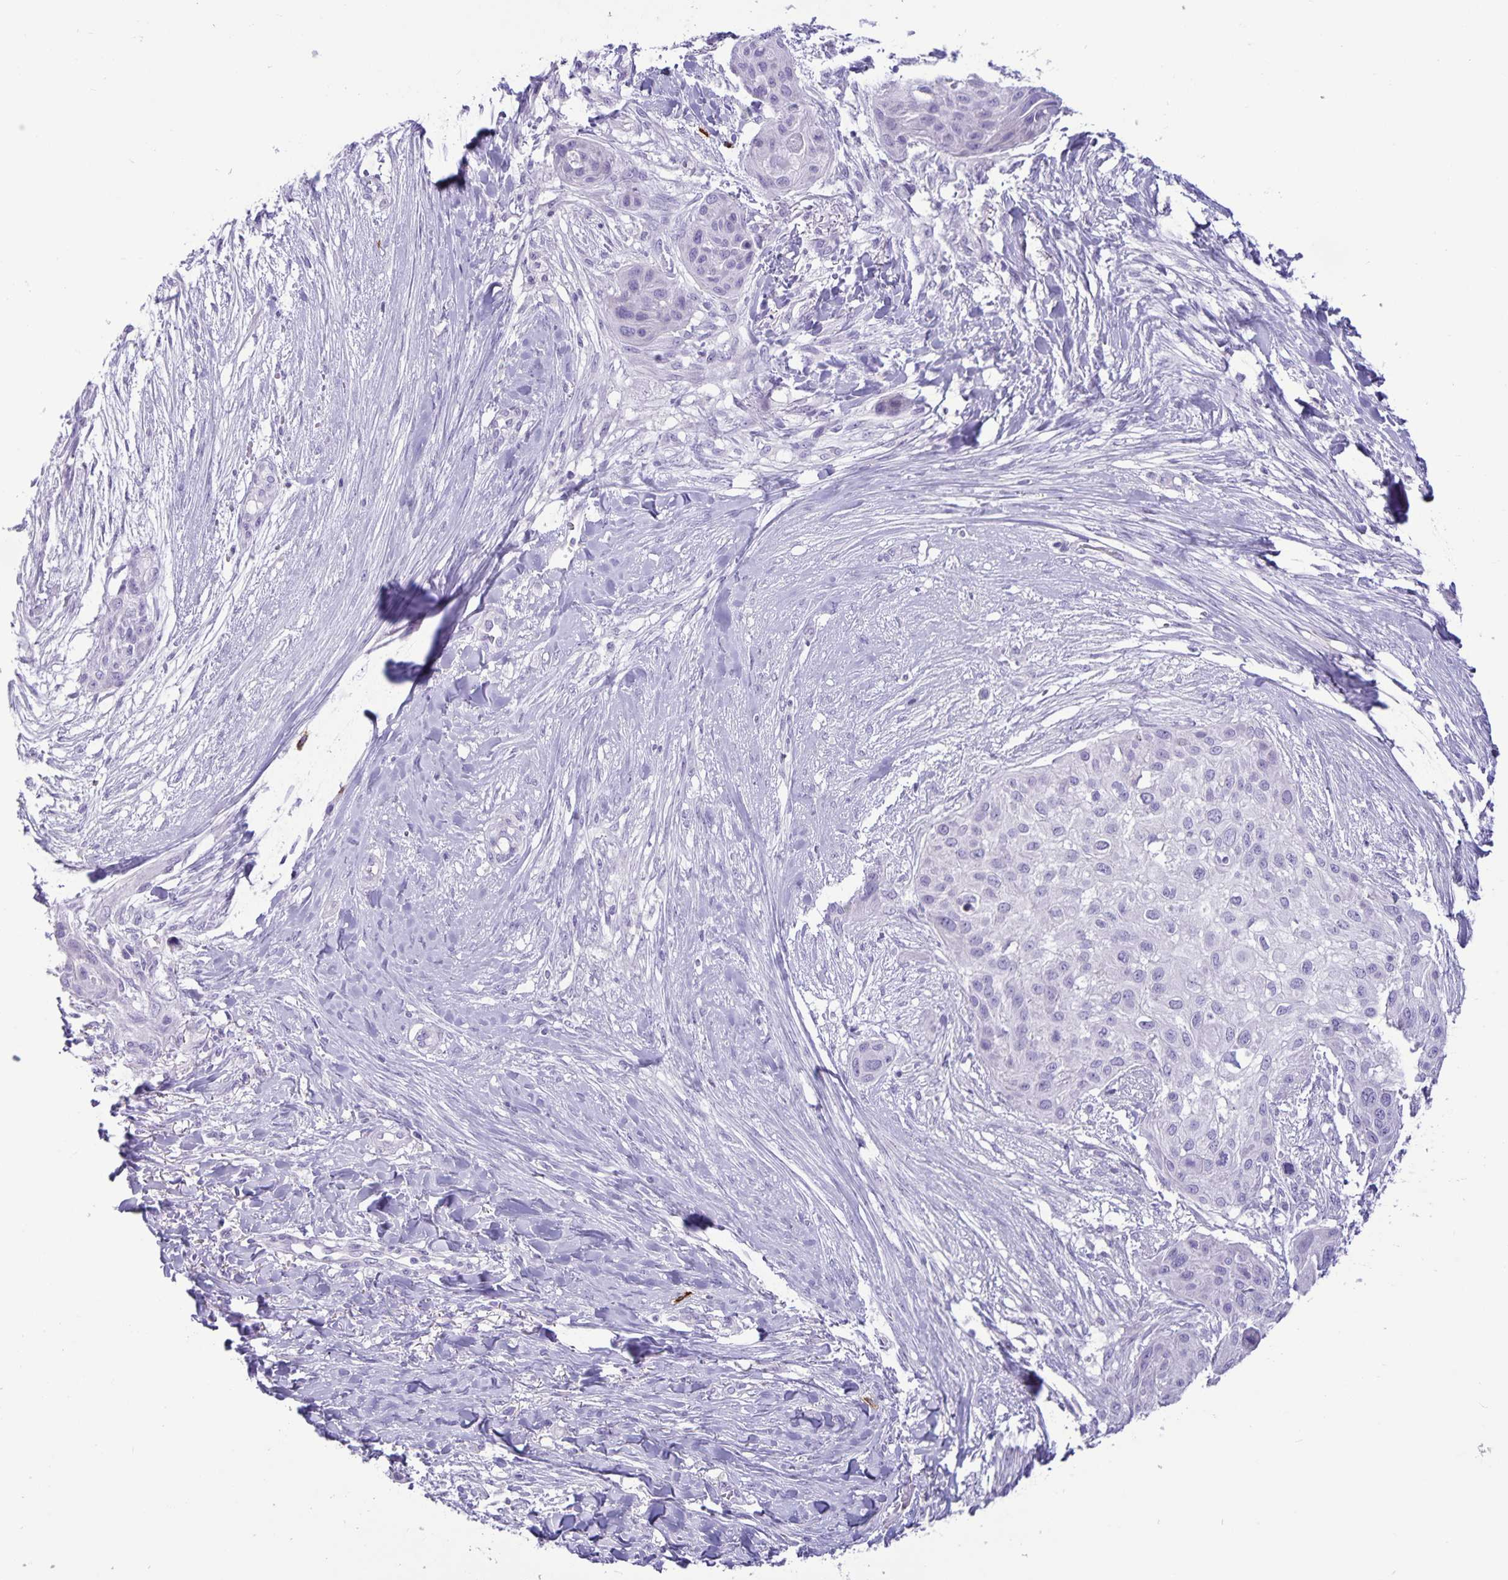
{"staining": {"intensity": "negative", "quantity": "none", "location": "none"}, "tissue": "skin cancer", "cell_type": "Tumor cells", "image_type": "cancer", "snomed": [{"axis": "morphology", "description": "Squamous cell carcinoma, NOS"}, {"axis": "topography", "description": "Skin"}], "caption": "Skin squamous cell carcinoma was stained to show a protein in brown. There is no significant staining in tumor cells.", "gene": "IBTK", "patient": {"sex": "female", "age": 87}}